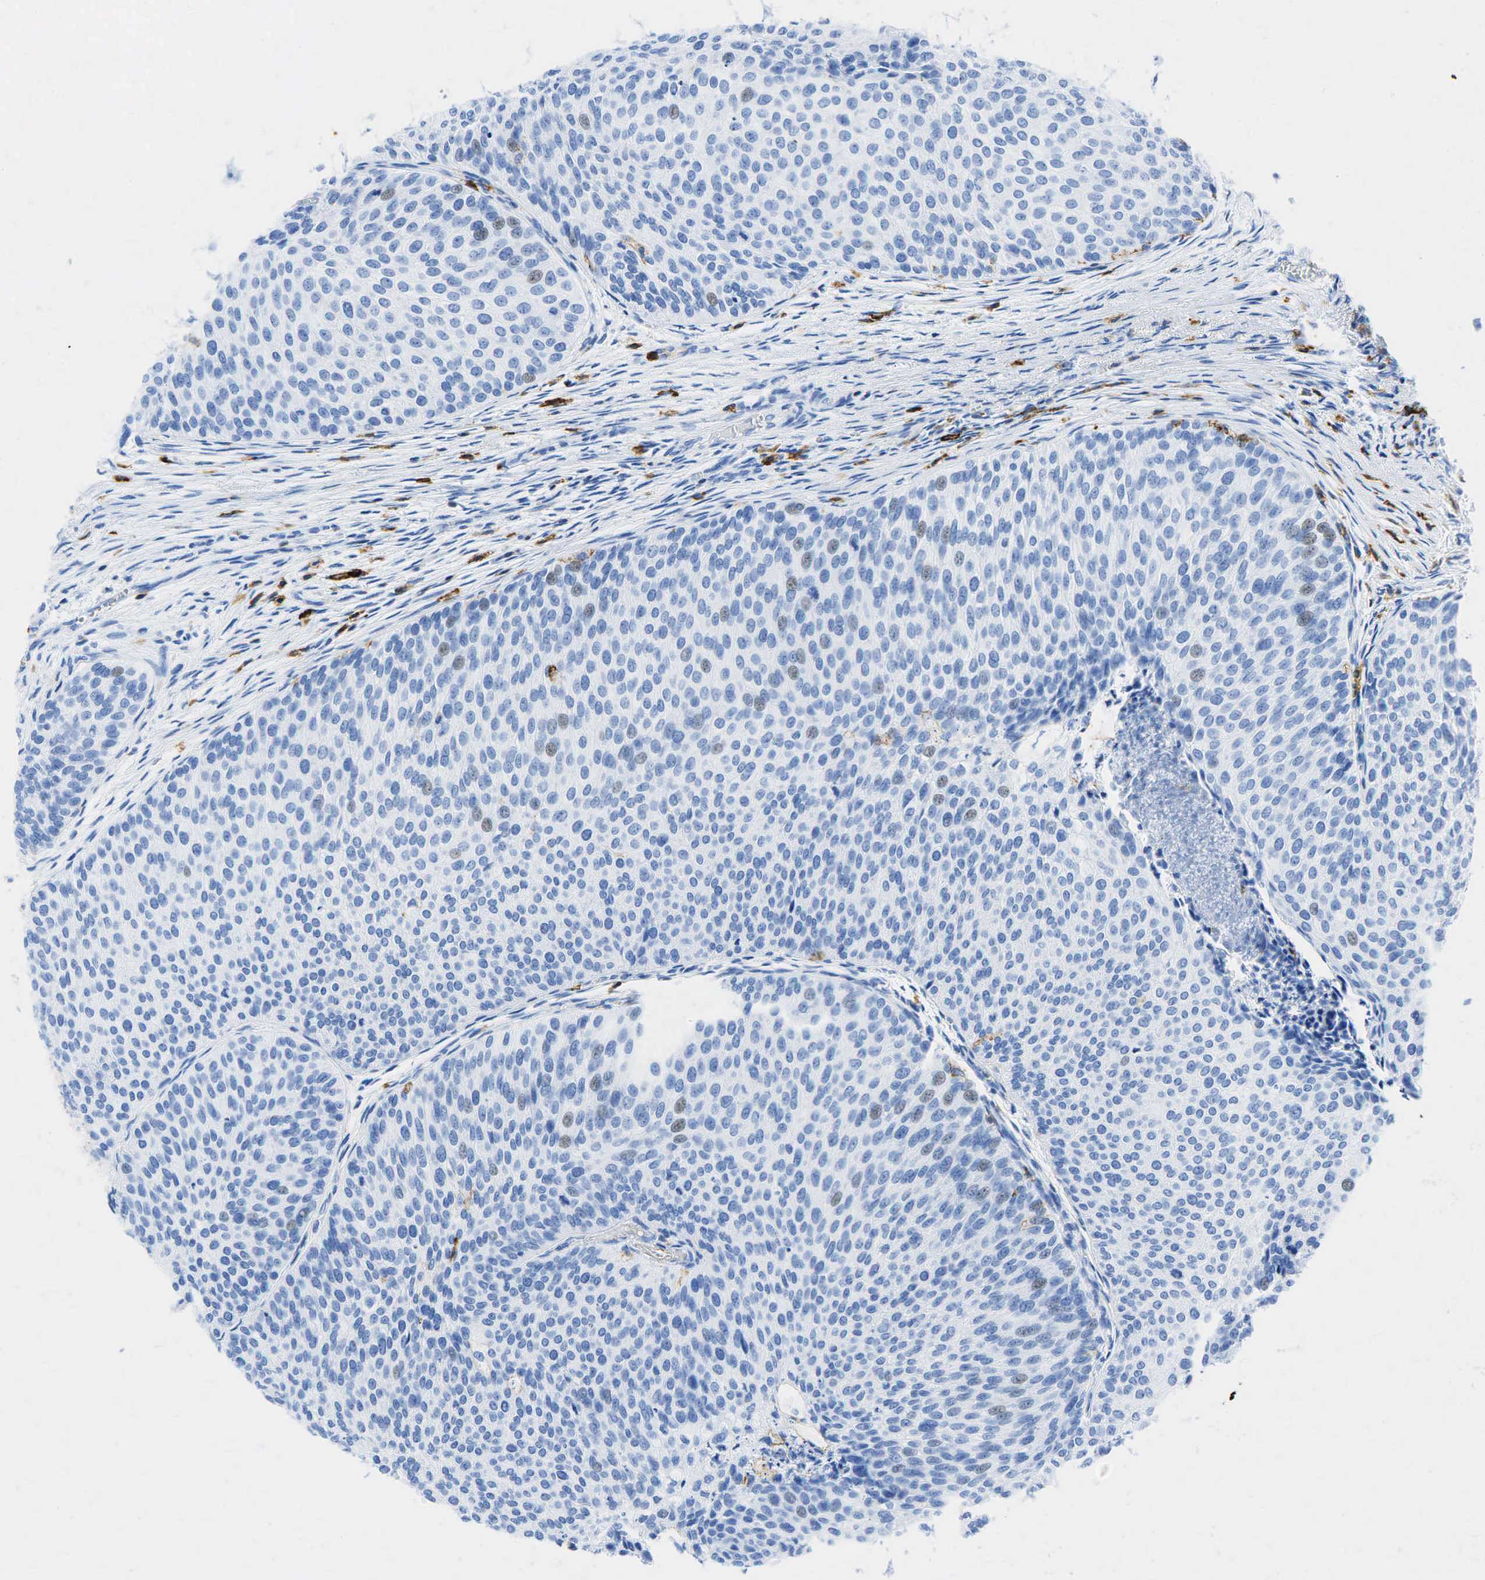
{"staining": {"intensity": "weak", "quantity": "<25%", "location": "nuclear"}, "tissue": "urothelial cancer", "cell_type": "Tumor cells", "image_type": "cancer", "snomed": [{"axis": "morphology", "description": "Urothelial carcinoma, Low grade"}, {"axis": "topography", "description": "Urinary bladder"}], "caption": "Tumor cells show no significant staining in urothelial cancer.", "gene": "PTPRC", "patient": {"sex": "male", "age": 84}}